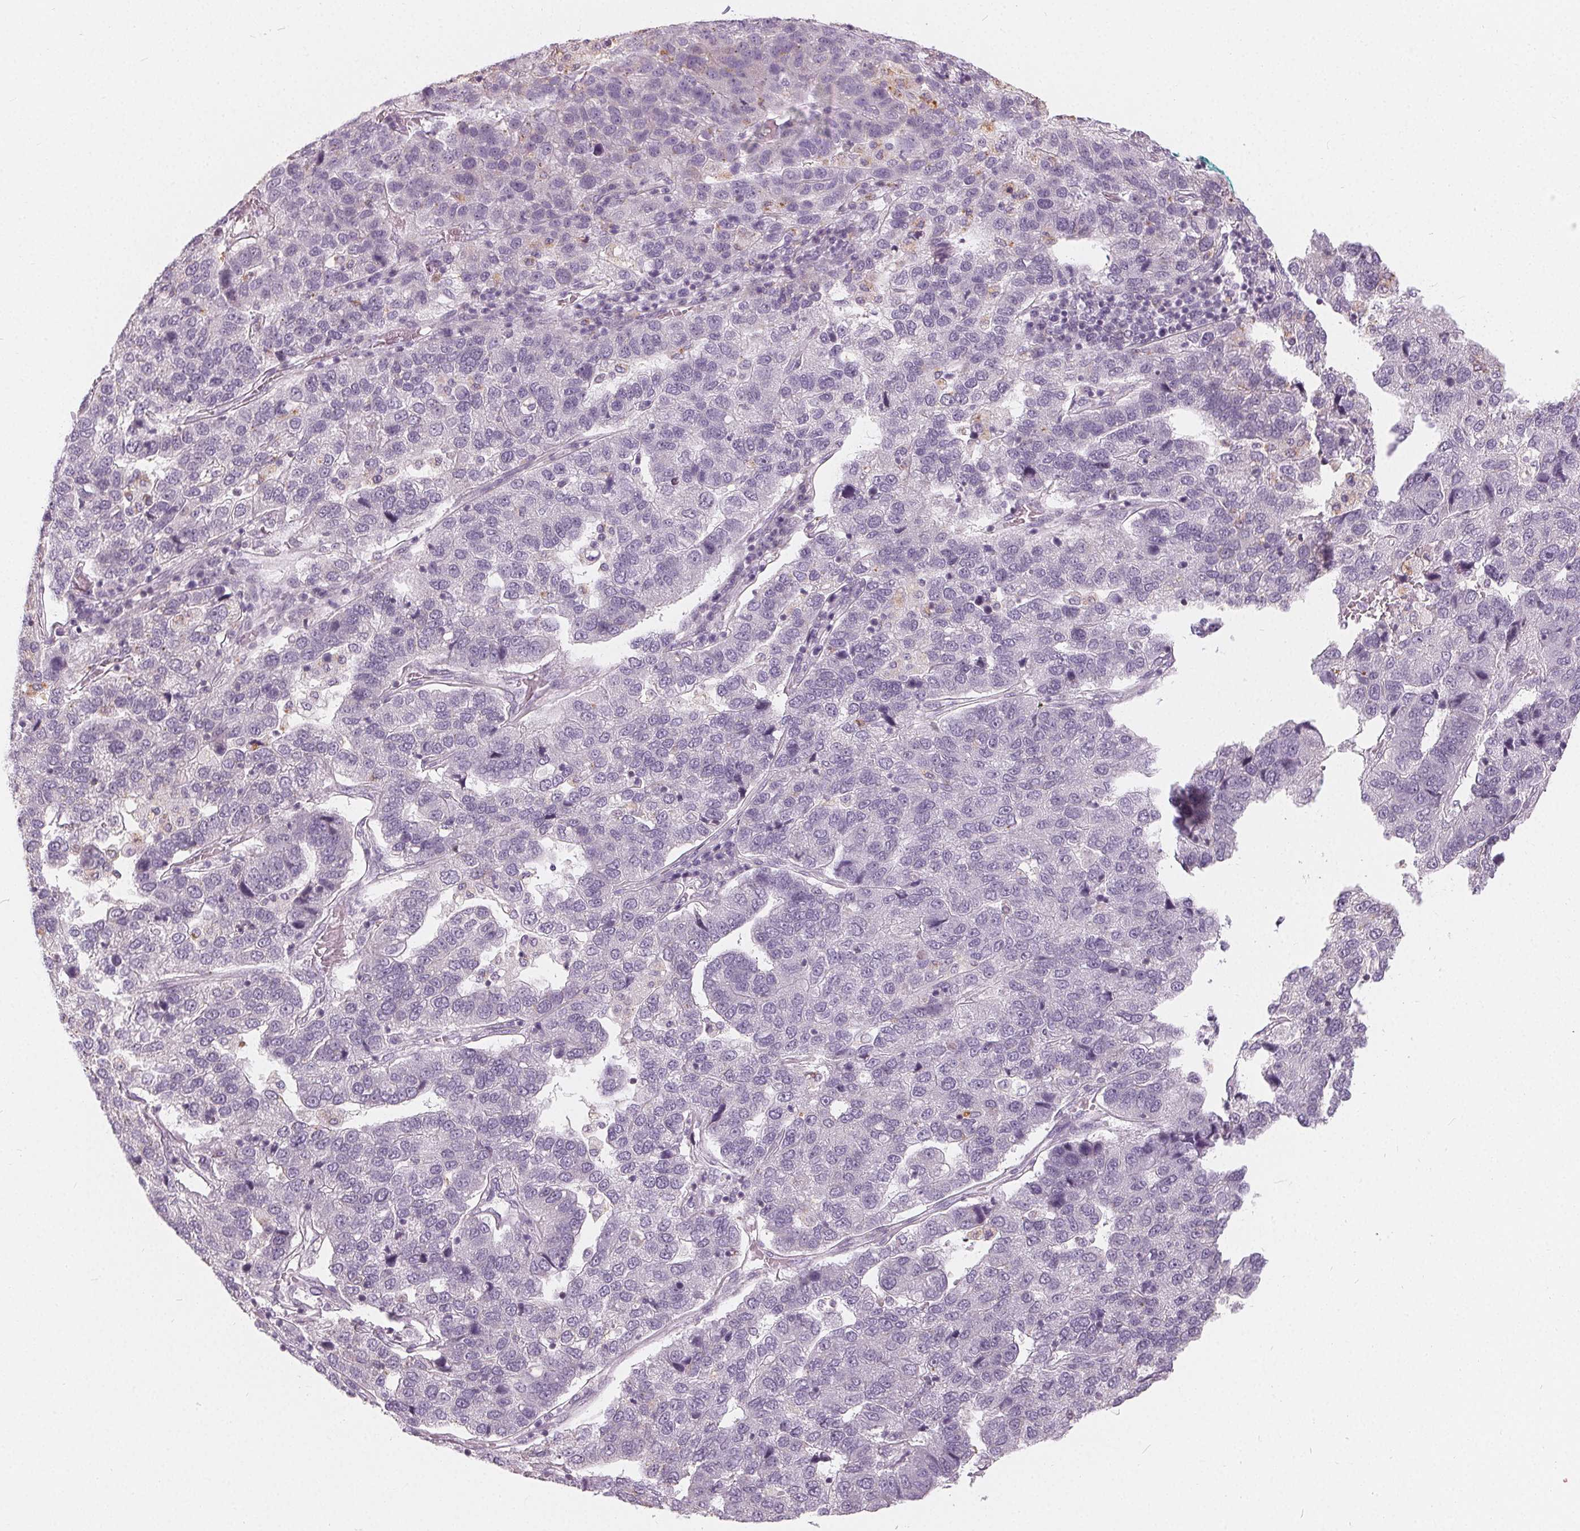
{"staining": {"intensity": "negative", "quantity": "none", "location": "none"}, "tissue": "pancreatic cancer", "cell_type": "Tumor cells", "image_type": "cancer", "snomed": [{"axis": "morphology", "description": "Adenocarcinoma, NOS"}, {"axis": "topography", "description": "Pancreas"}], "caption": "Immunohistochemistry of human adenocarcinoma (pancreatic) demonstrates no staining in tumor cells.", "gene": "HOPX", "patient": {"sex": "female", "age": 61}}